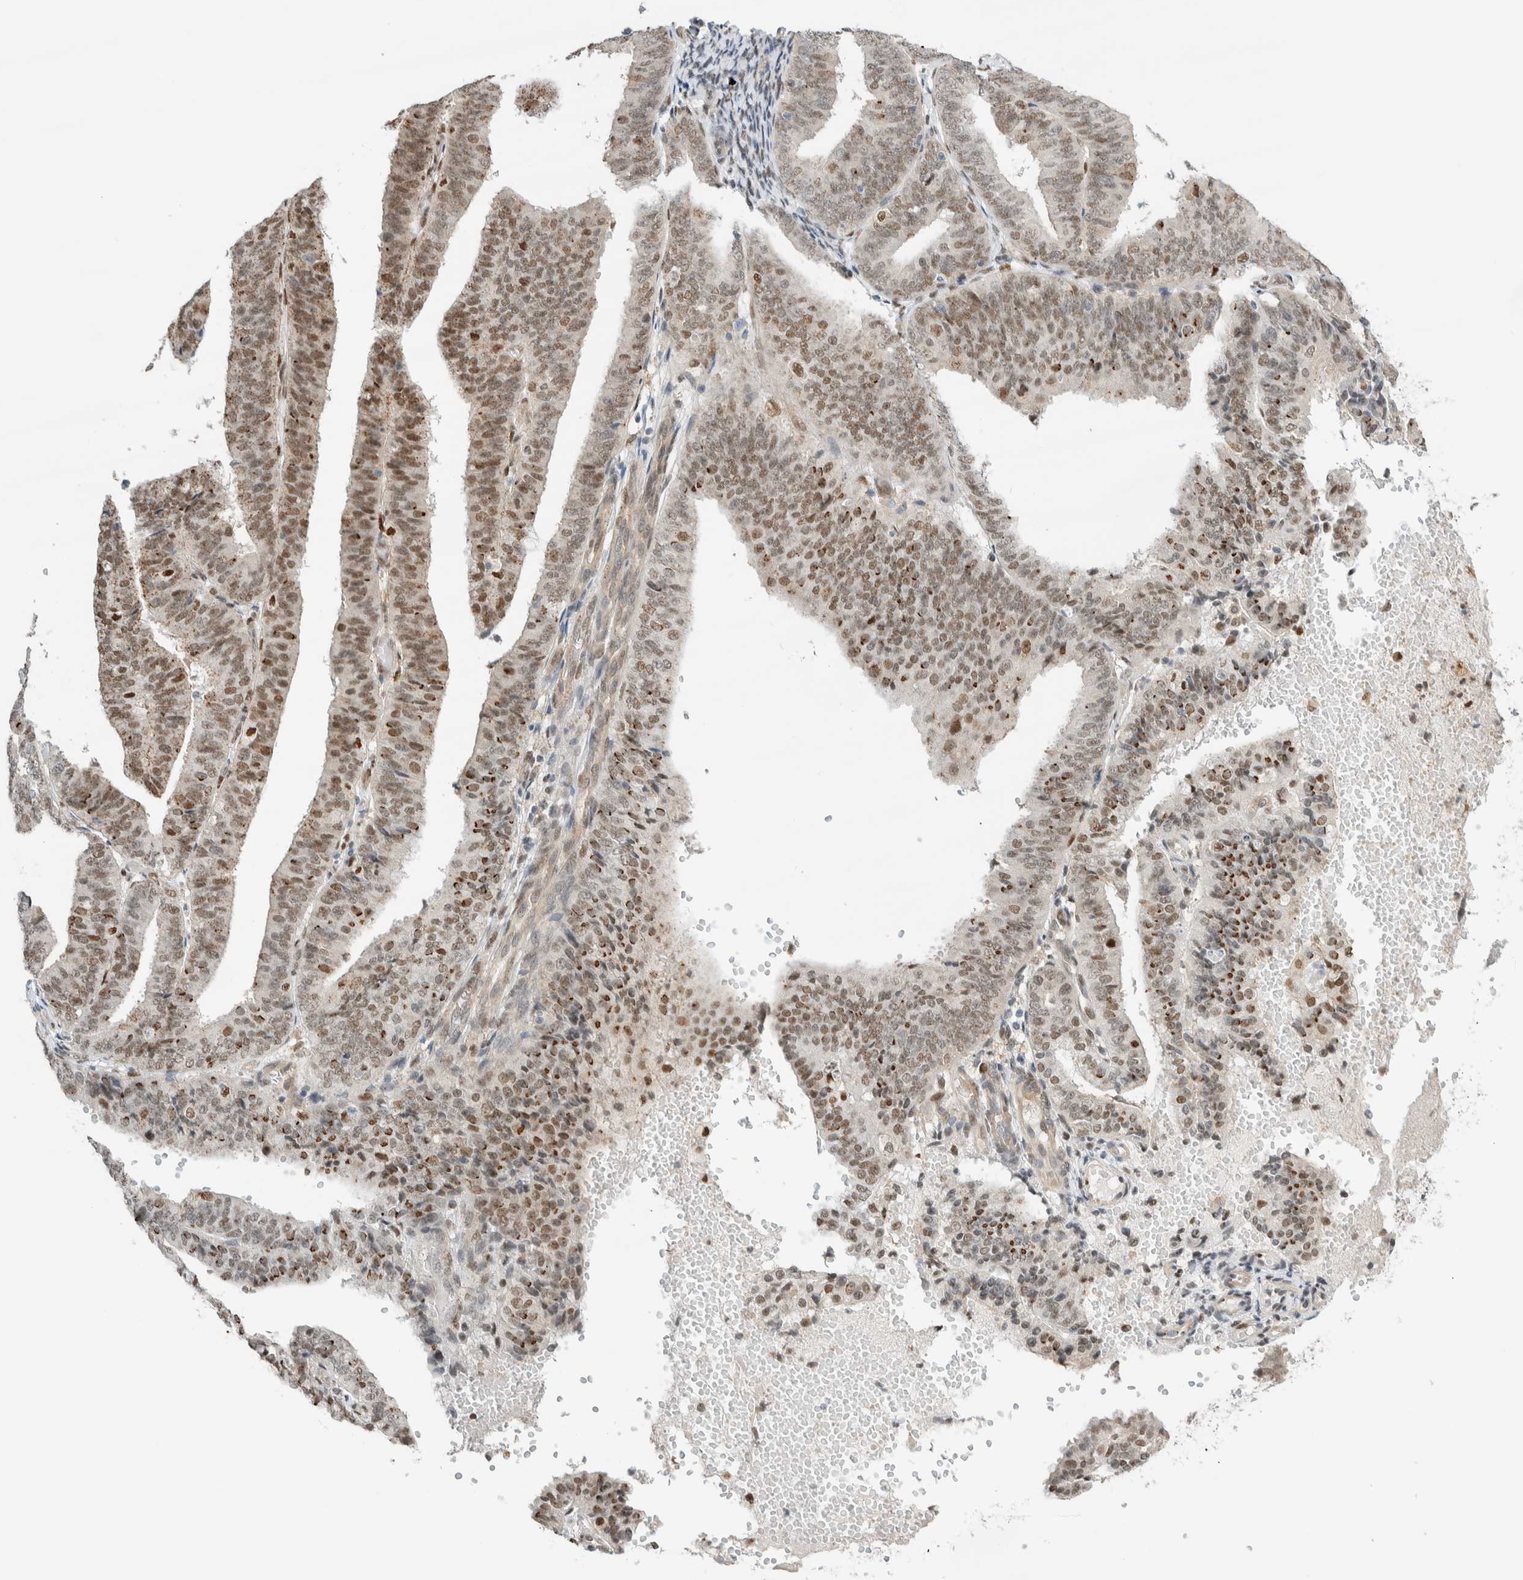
{"staining": {"intensity": "weak", "quantity": ">75%", "location": "cytoplasmic/membranous,nuclear"}, "tissue": "endometrial cancer", "cell_type": "Tumor cells", "image_type": "cancer", "snomed": [{"axis": "morphology", "description": "Adenocarcinoma, NOS"}, {"axis": "topography", "description": "Endometrium"}], "caption": "Endometrial cancer was stained to show a protein in brown. There is low levels of weak cytoplasmic/membranous and nuclear staining in about >75% of tumor cells.", "gene": "TFE3", "patient": {"sex": "female", "age": 63}}